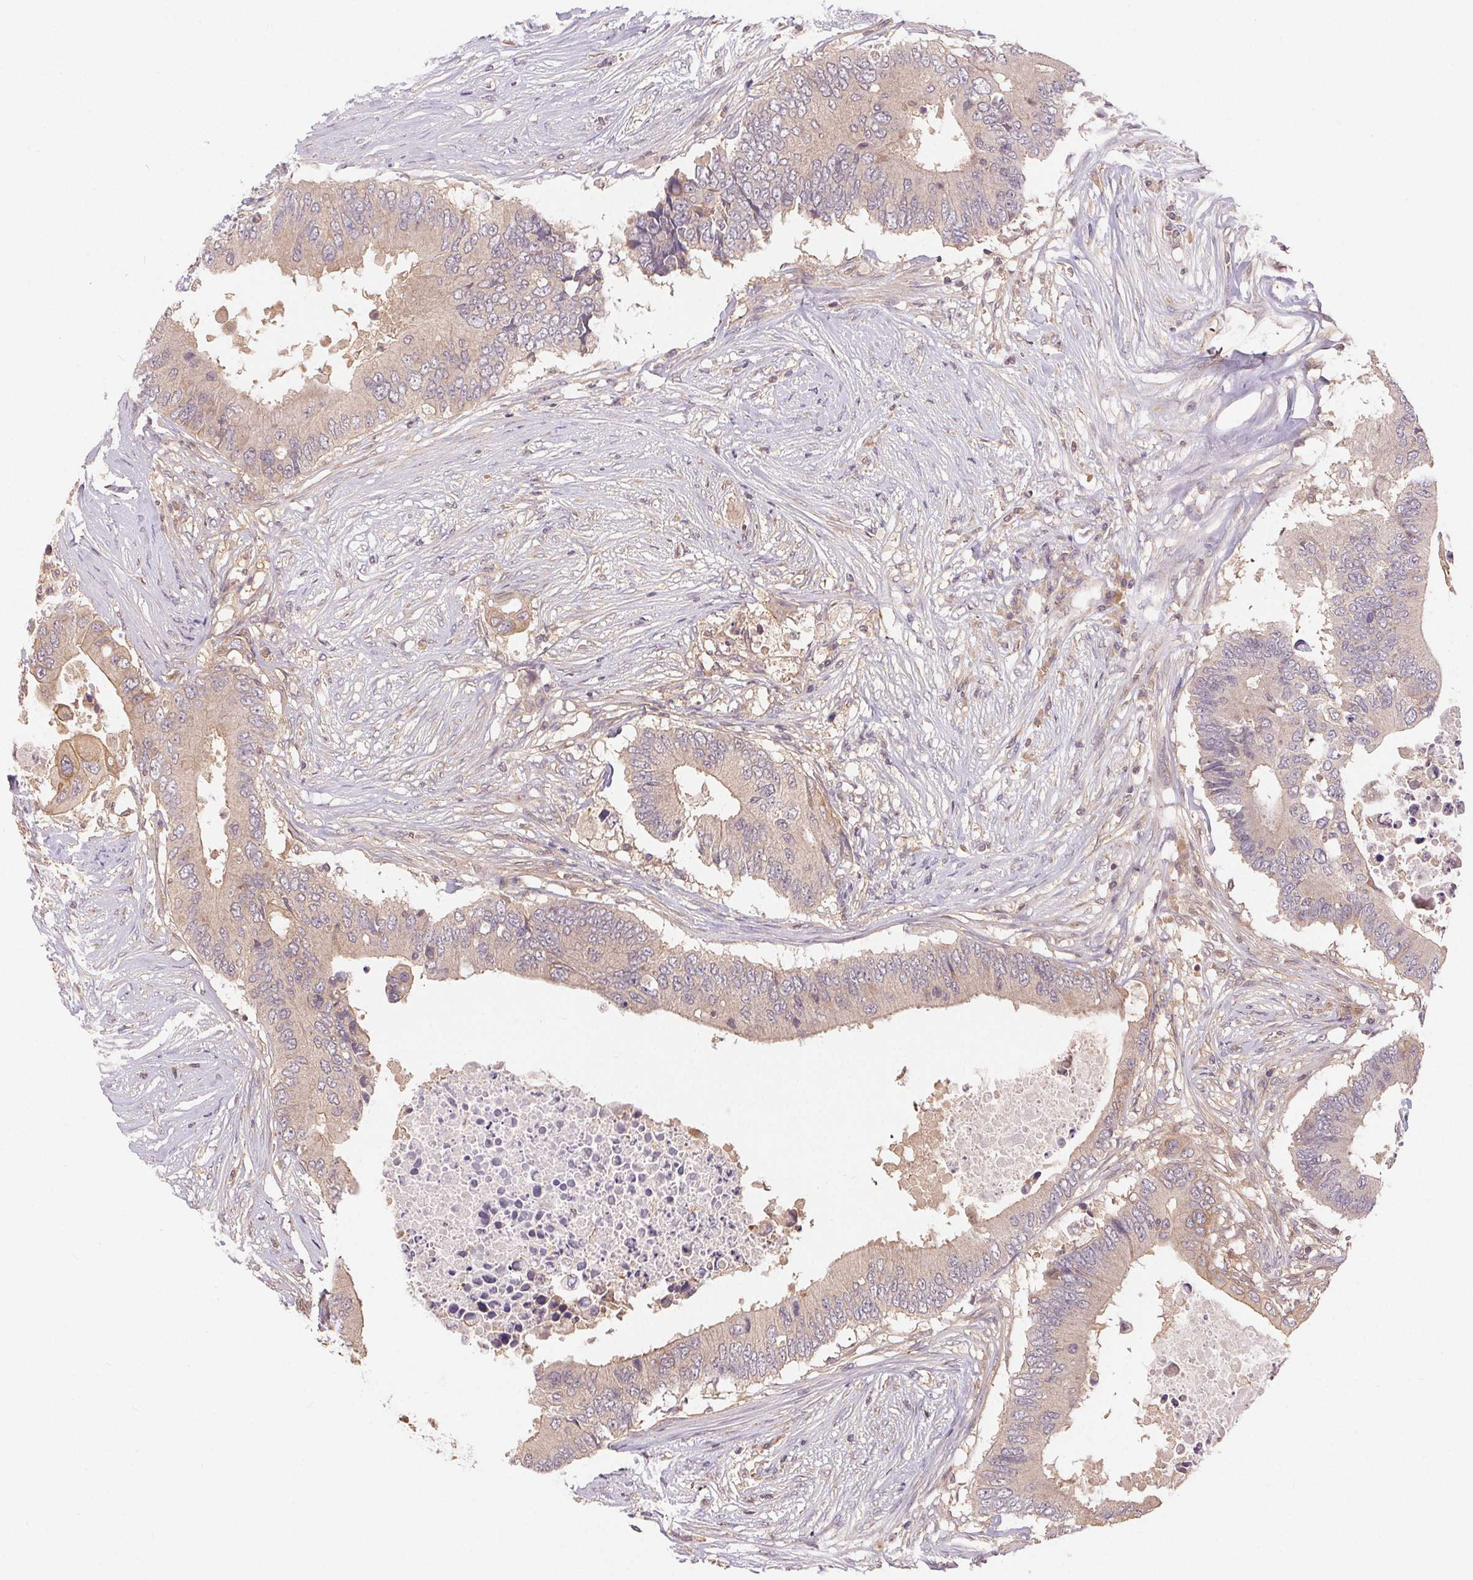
{"staining": {"intensity": "weak", "quantity": "<25%", "location": "cytoplasmic/membranous"}, "tissue": "colorectal cancer", "cell_type": "Tumor cells", "image_type": "cancer", "snomed": [{"axis": "morphology", "description": "Adenocarcinoma, NOS"}, {"axis": "topography", "description": "Colon"}], "caption": "Immunohistochemical staining of human colorectal cancer (adenocarcinoma) reveals no significant staining in tumor cells.", "gene": "MAPKAPK2", "patient": {"sex": "male", "age": 71}}